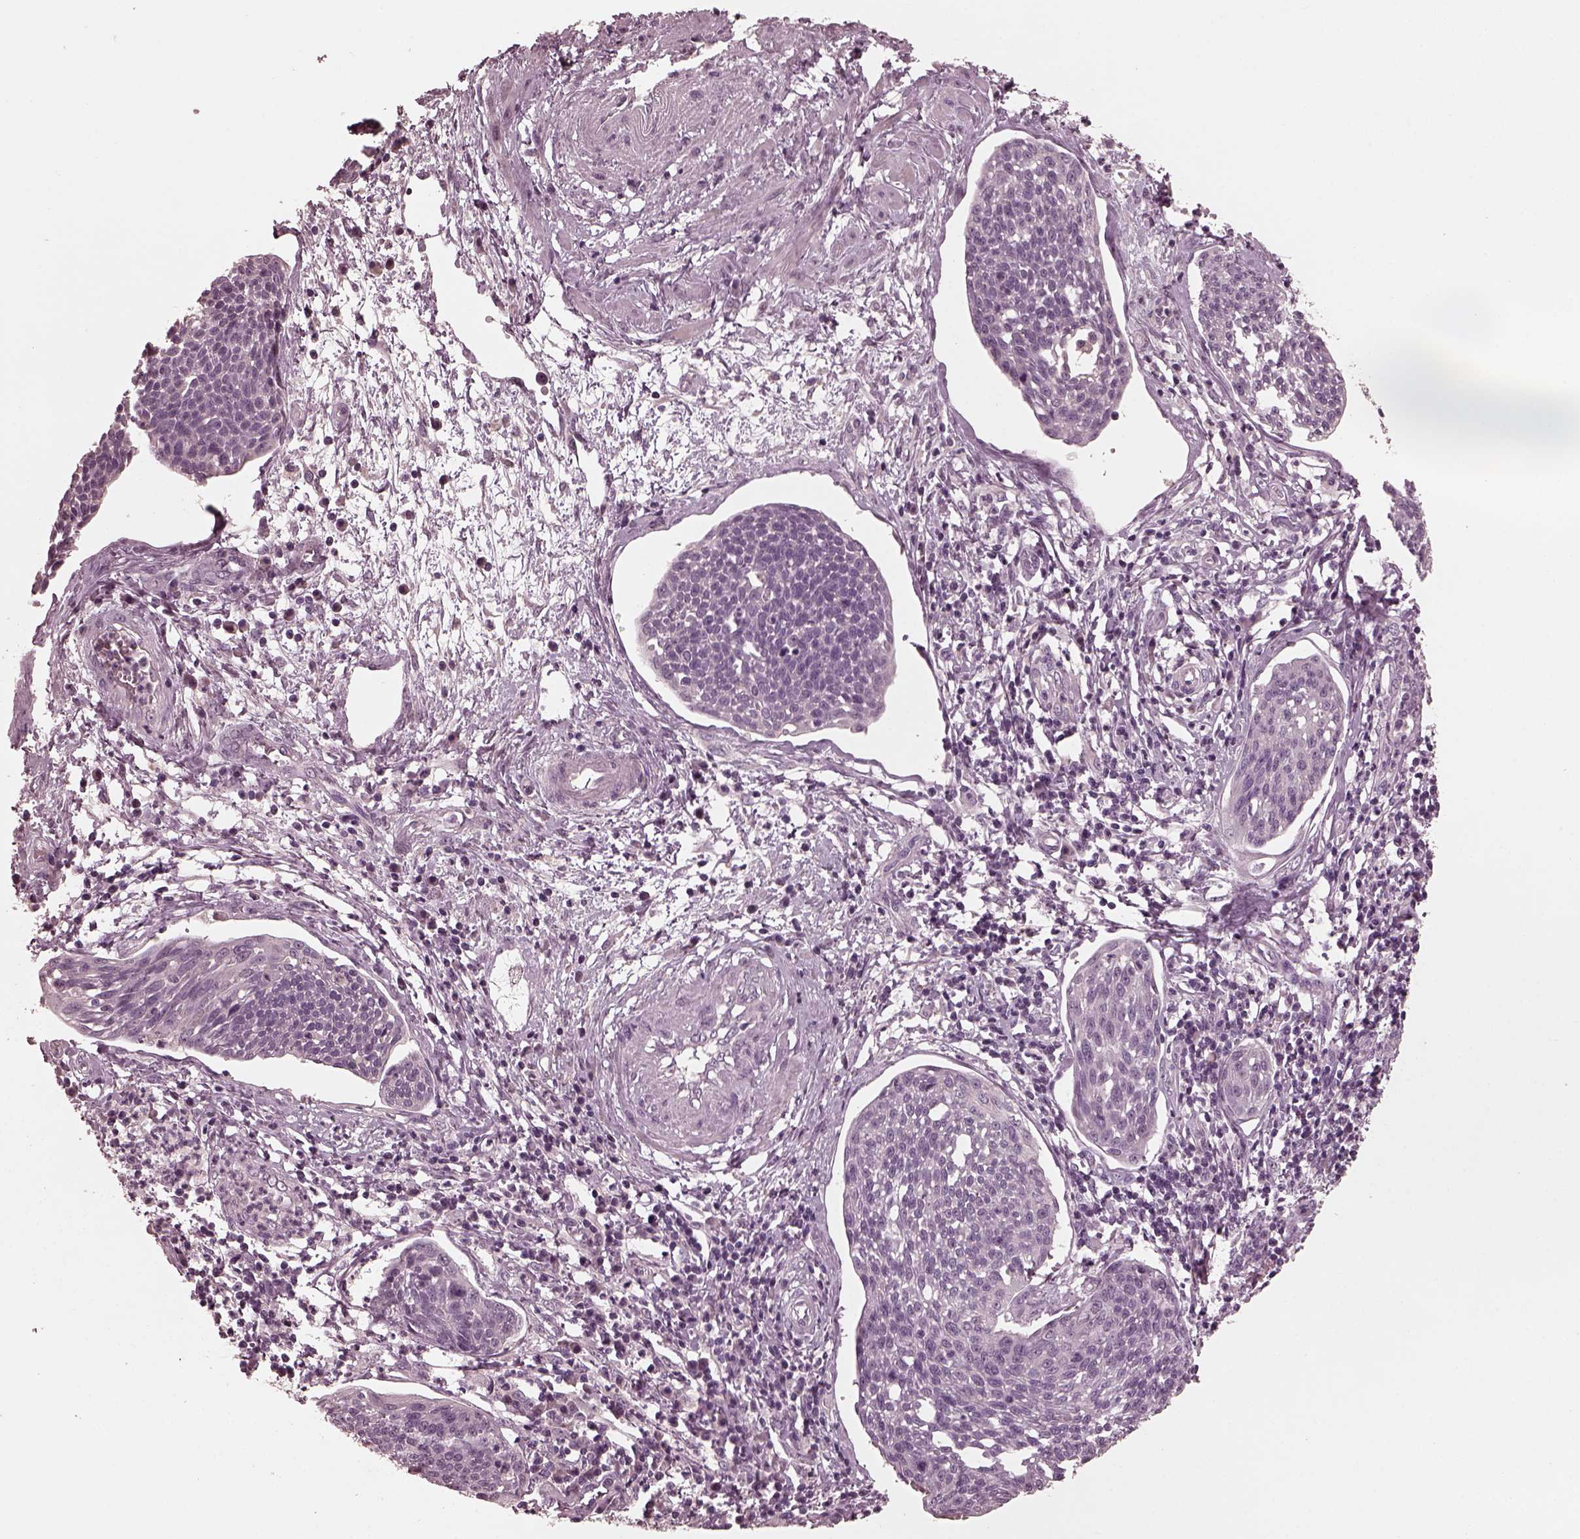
{"staining": {"intensity": "negative", "quantity": "none", "location": "none"}, "tissue": "cervical cancer", "cell_type": "Tumor cells", "image_type": "cancer", "snomed": [{"axis": "morphology", "description": "Squamous cell carcinoma, NOS"}, {"axis": "topography", "description": "Cervix"}], "caption": "The immunohistochemistry (IHC) histopathology image has no significant expression in tumor cells of cervical cancer tissue.", "gene": "CGA", "patient": {"sex": "female", "age": 34}}